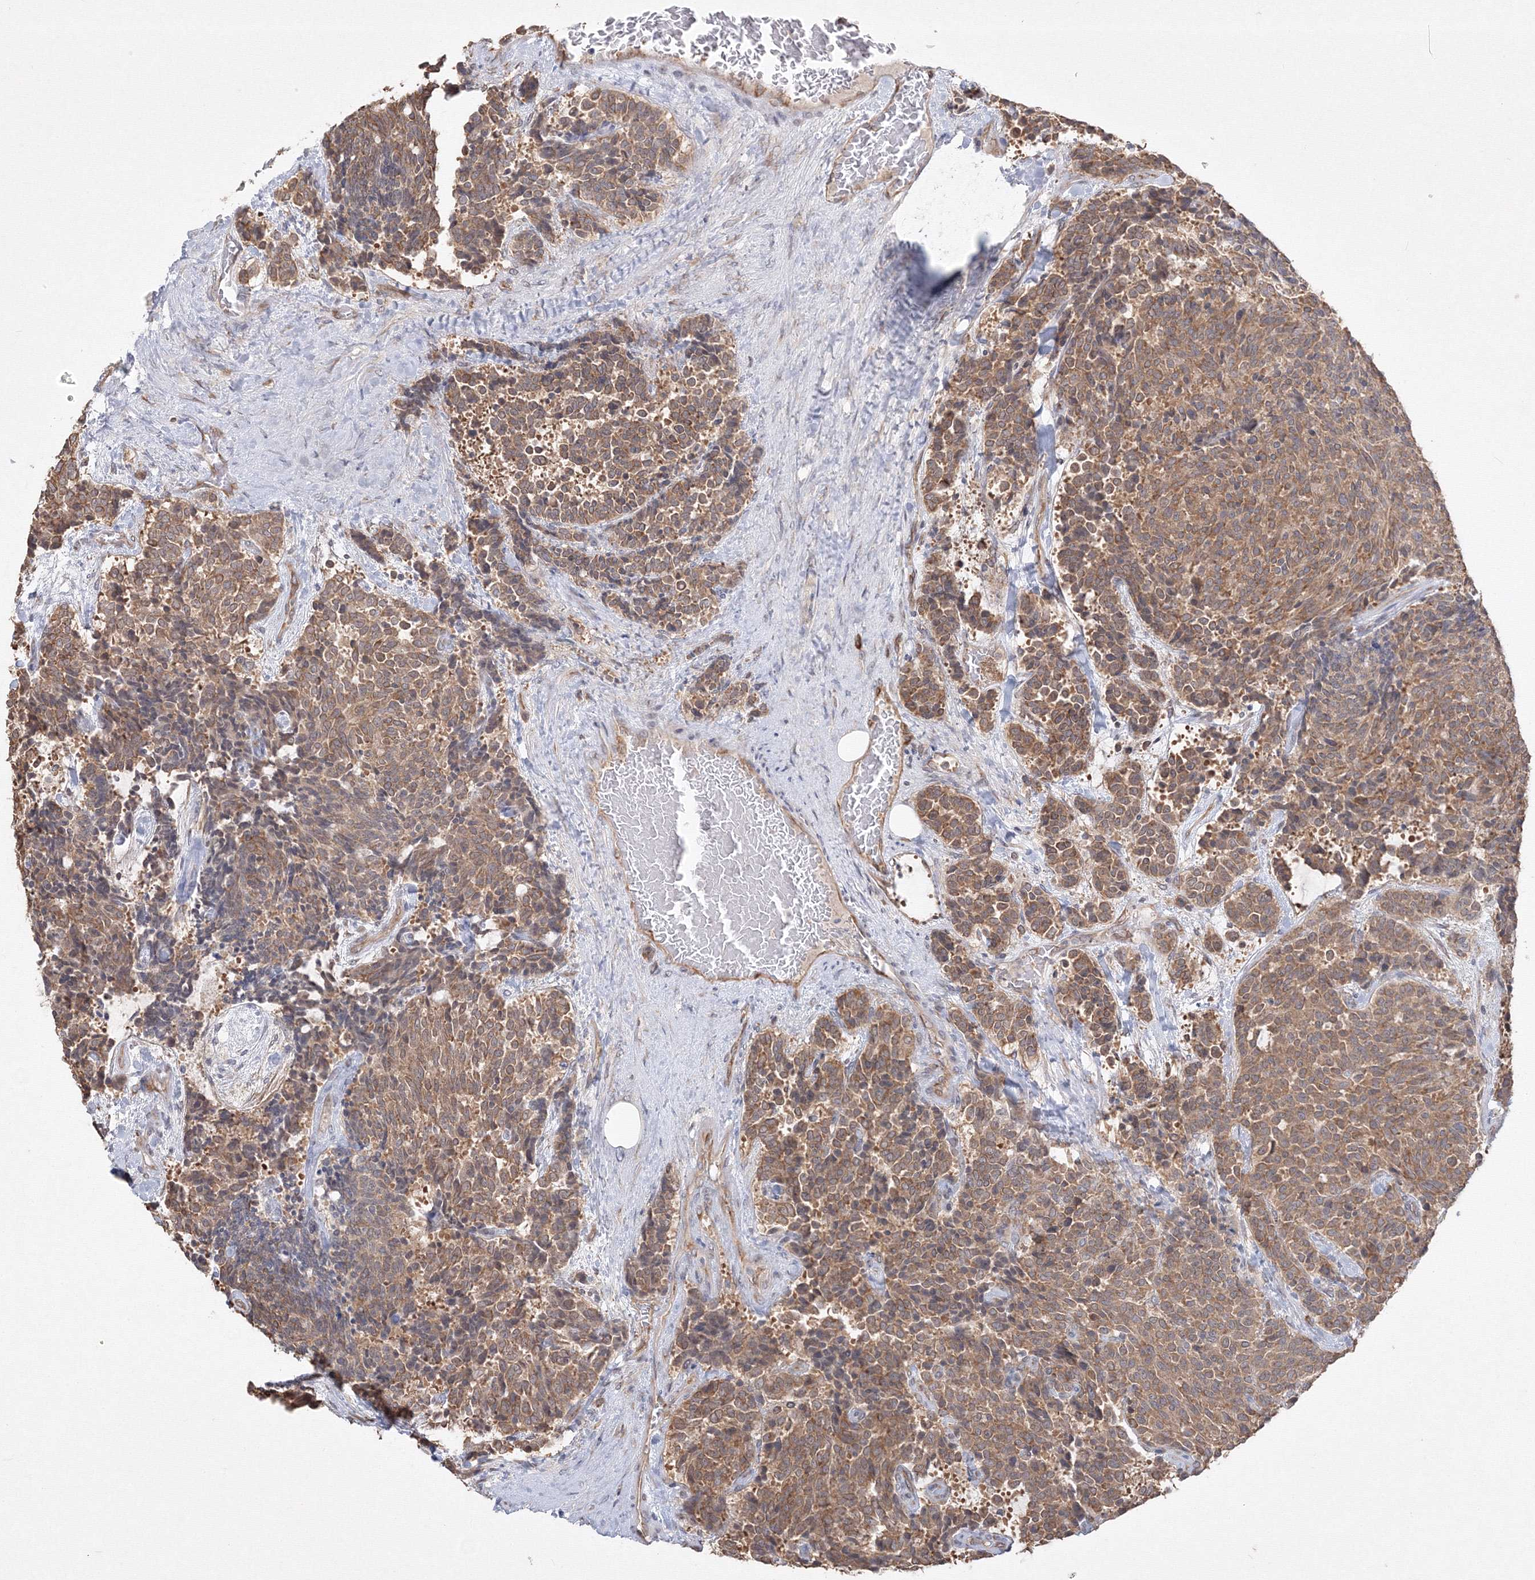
{"staining": {"intensity": "moderate", "quantity": ">75%", "location": "cytoplasmic/membranous"}, "tissue": "carcinoid", "cell_type": "Tumor cells", "image_type": "cancer", "snomed": [{"axis": "morphology", "description": "Carcinoid, malignant, NOS"}, {"axis": "topography", "description": "Pancreas"}], "caption": "This is an image of IHC staining of carcinoid (malignant), which shows moderate expression in the cytoplasmic/membranous of tumor cells.", "gene": "FBXL8", "patient": {"sex": "female", "age": 54}}